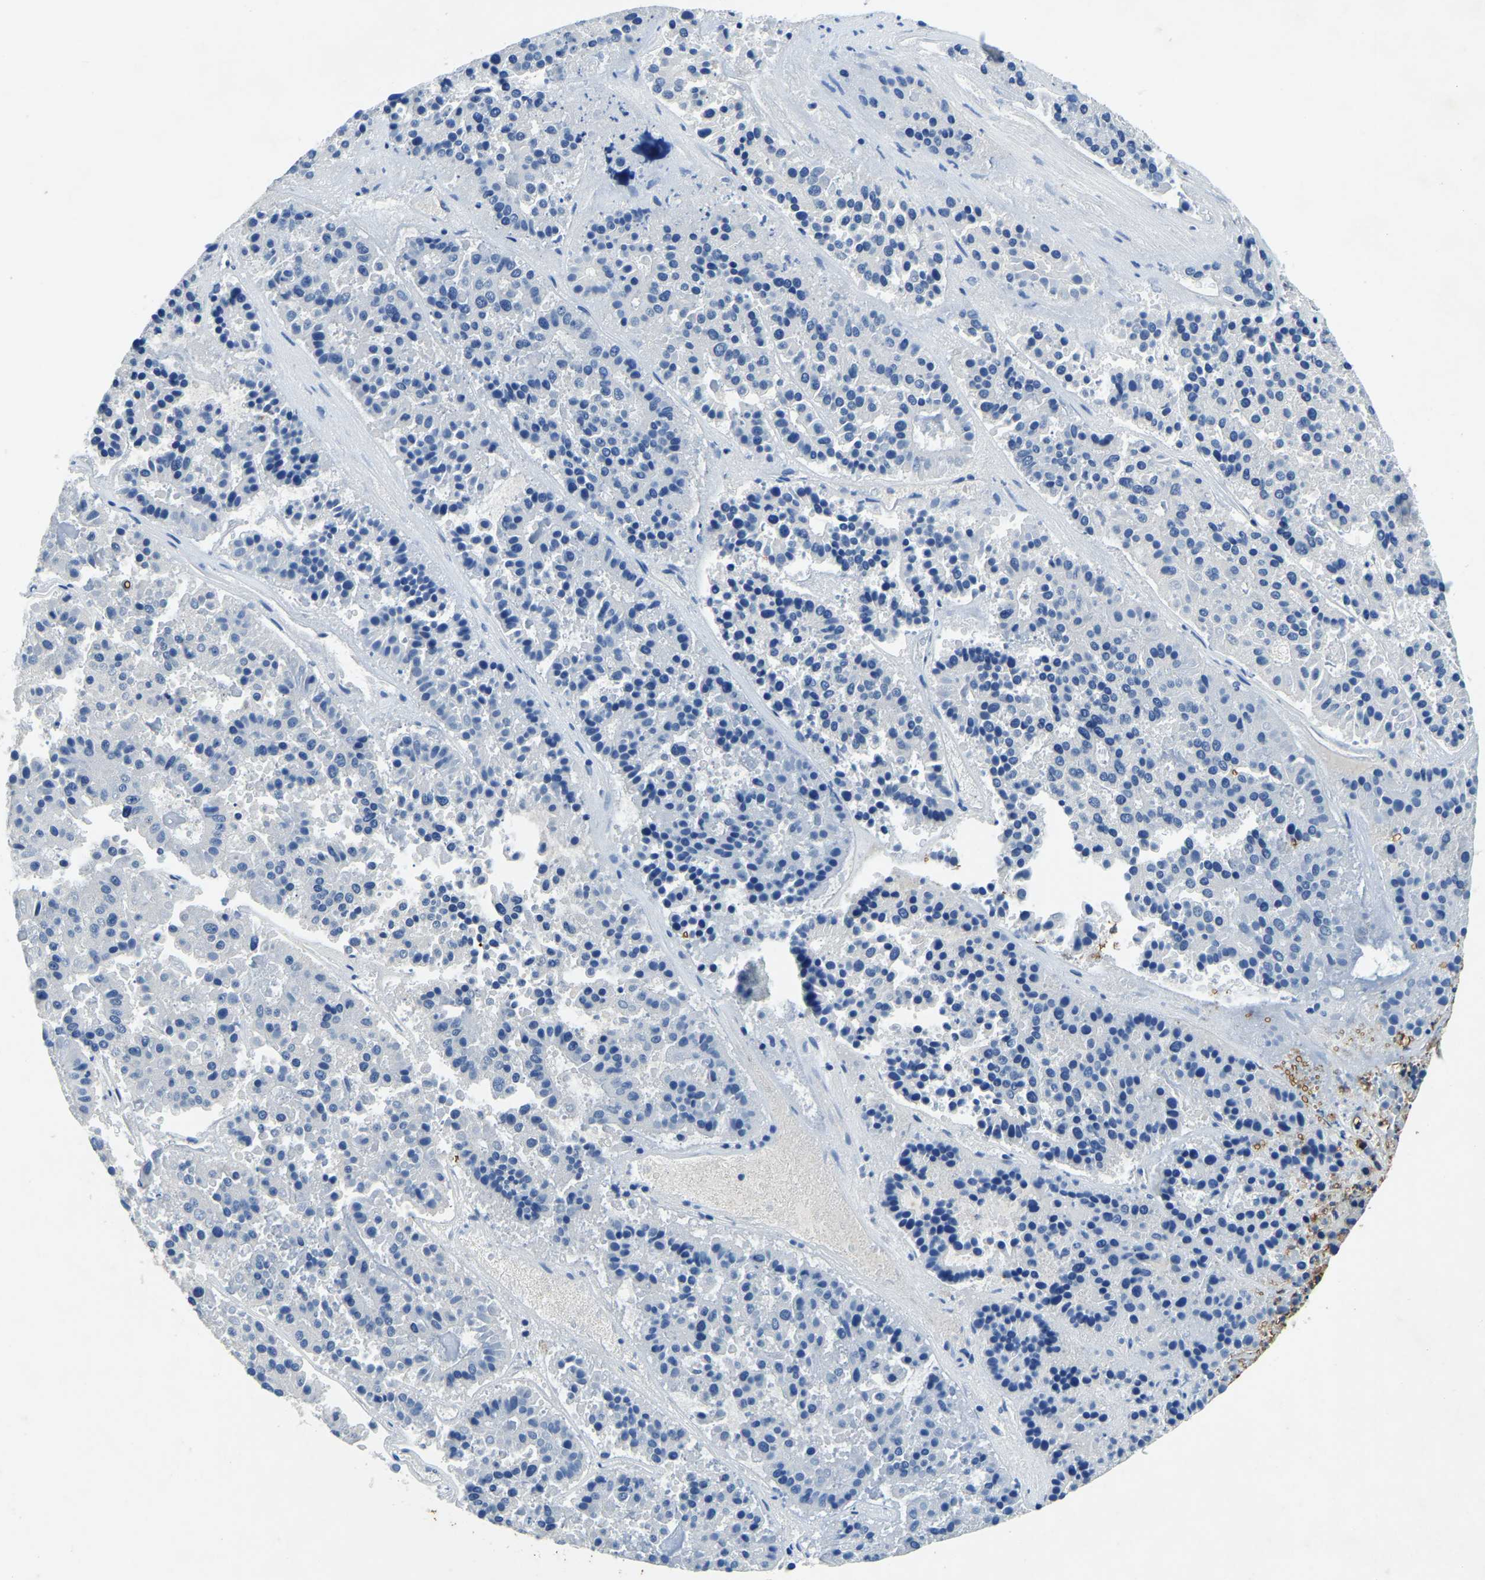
{"staining": {"intensity": "negative", "quantity": "none", "location": "none"}, "tissue": "pancreatic cancer", "cell_type": "Tumor cells", "image_type": "cancer", "snomed": [{"axis": "morphology", "description": "Adenocarcinoma, NOS"}, {"axis": "topography", "description": "Pancreas"}], "caption": "Immunohistochemical staining of human adenocarcinoma (pancreatic) reveals no significant positivity in tumor cells. (Immunohistochemistry (ihc), brightfield microscopy, high magnification).", "gene": "UBN2", "patient": {"sex": "male", "age": 50}}